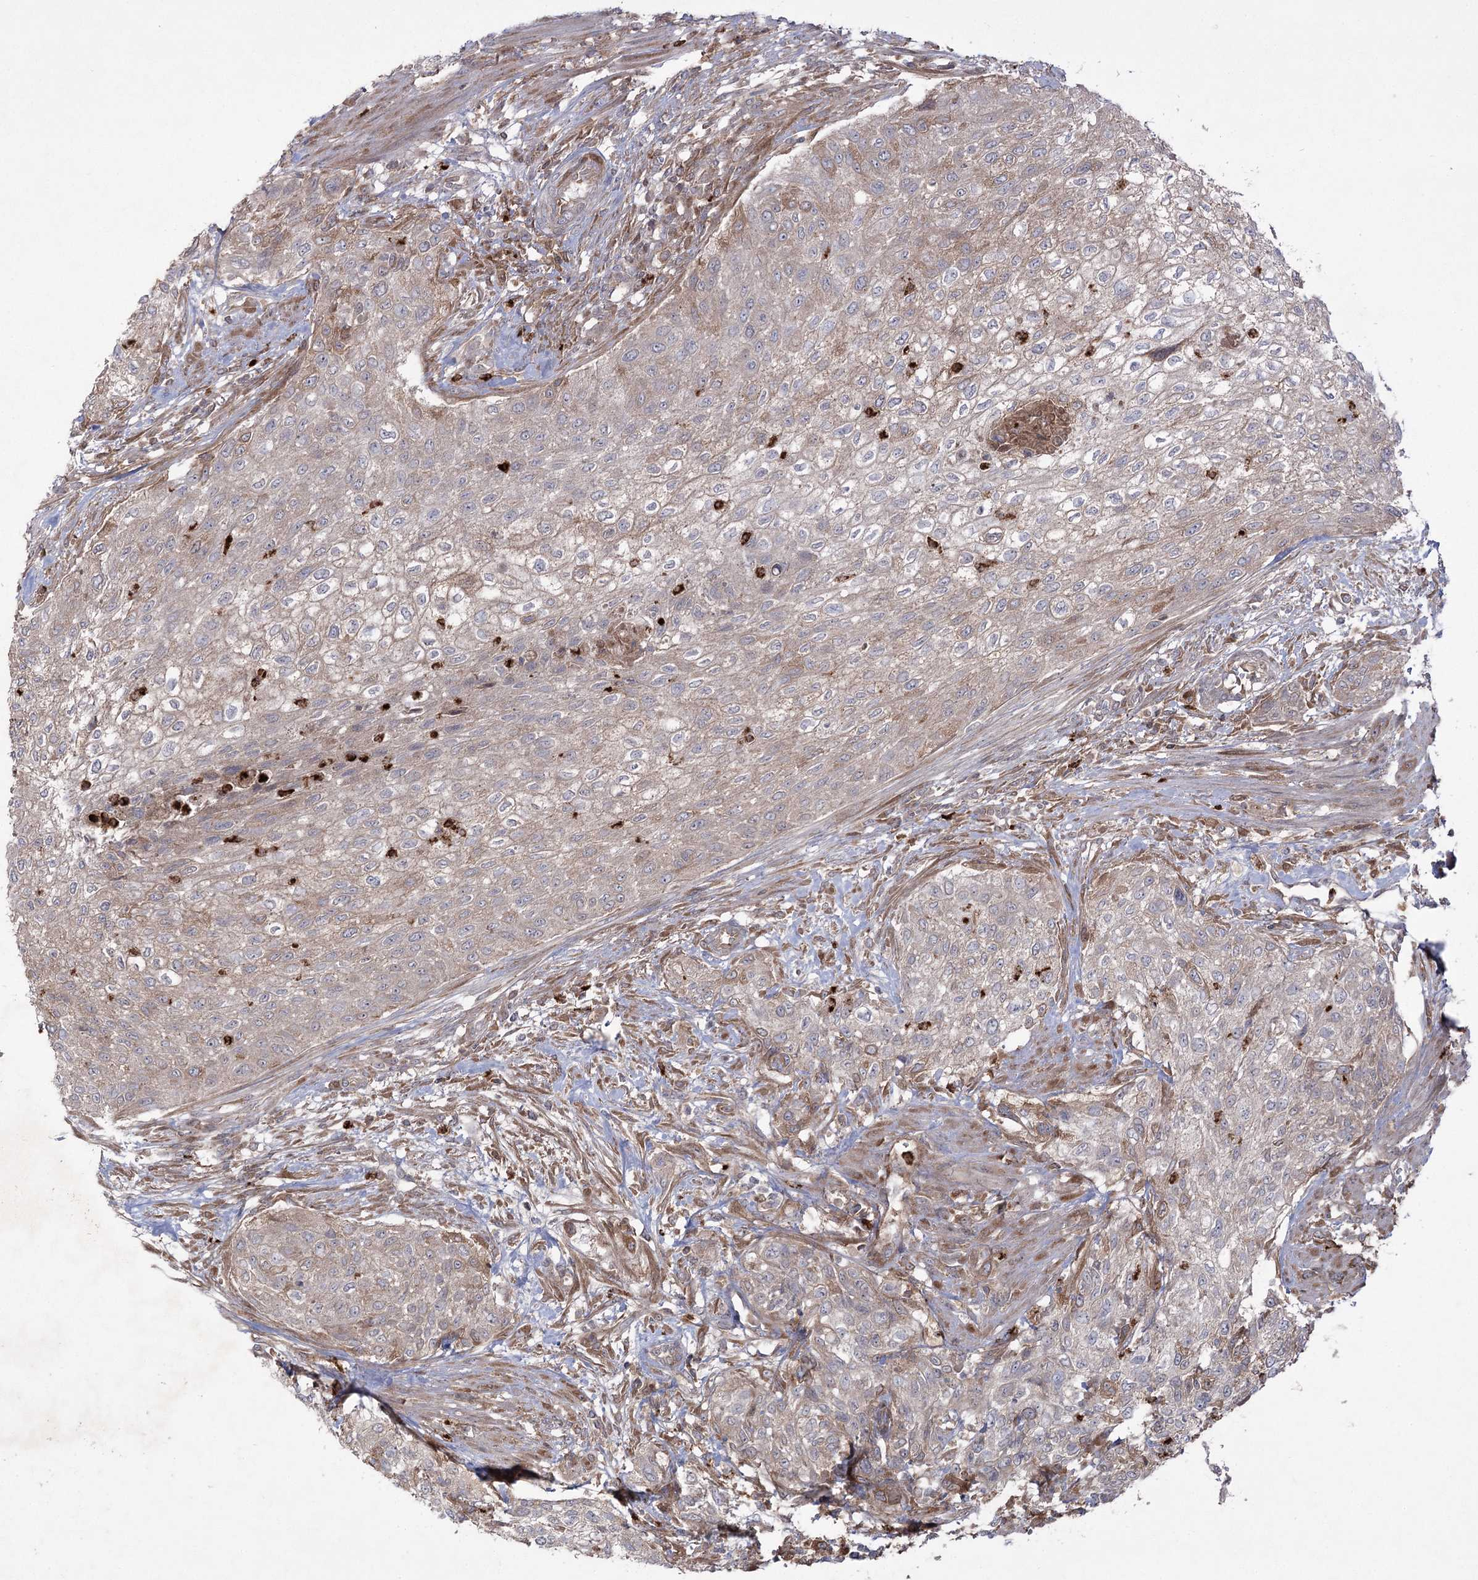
{"staining": {"intensity": "weak", "quantity": "25%-75%", "location": "cytoplasmic/membranous"}, "tissue": "urothelial cancer", "cell_type": "Tumor cells", "image_type": "cancer", "snomed": [{"axis": "morphology", "description": "Urothelial carcinoma, High grade"}, {"axis": "topography", "description": "Urinary bladder"}], "caption": "Urothelial cancer stained with a protein marker demonstrates weak staining in tumor cells.", "gene": "PLEKHA5", "patient": {"sex": "male", "age": 35}}